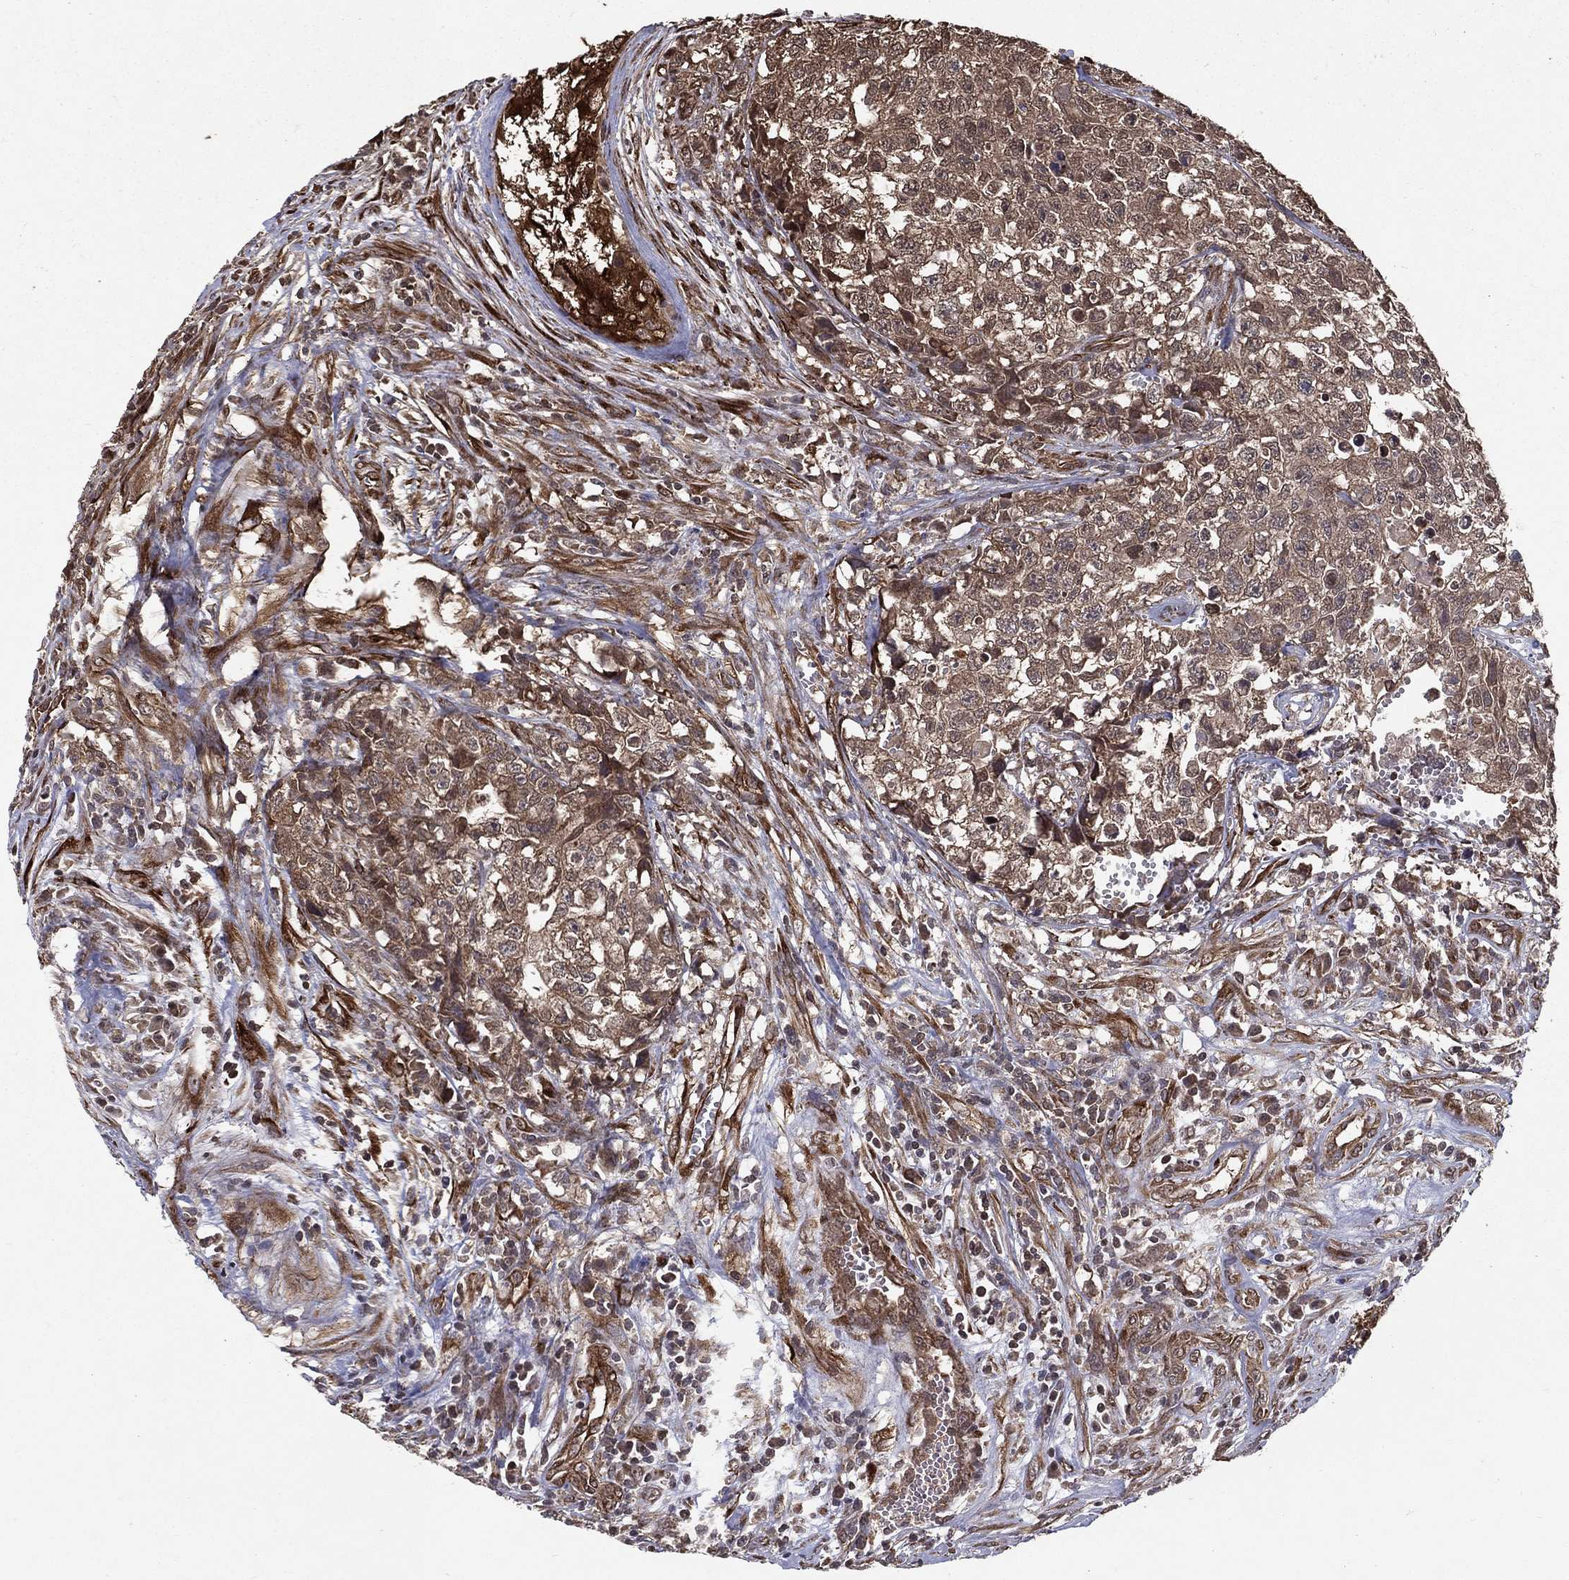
{"staining": {"intensity": "strong", "quantity": "<25%", "location": "cytoplasmic/membranous"}, "tissue": "testis cancer", "cell_type": "Tumor cells", "image_type": "cancer", "snomed": [{"axis": "morphology", "description": "Seminoma, NOS"}, {"axis": "morphology", "description": "Carcinoma, Embryonal, NOS"}, {"axis": "topography", "description": "Testis"}], "caption": "This is an image of IHC staining of testis cancer, which shows strong staining in the cytoplasmic/membranous of tumor cells.", "gene": "CERS2", "patient": {"sex": "male", "age": 22}}